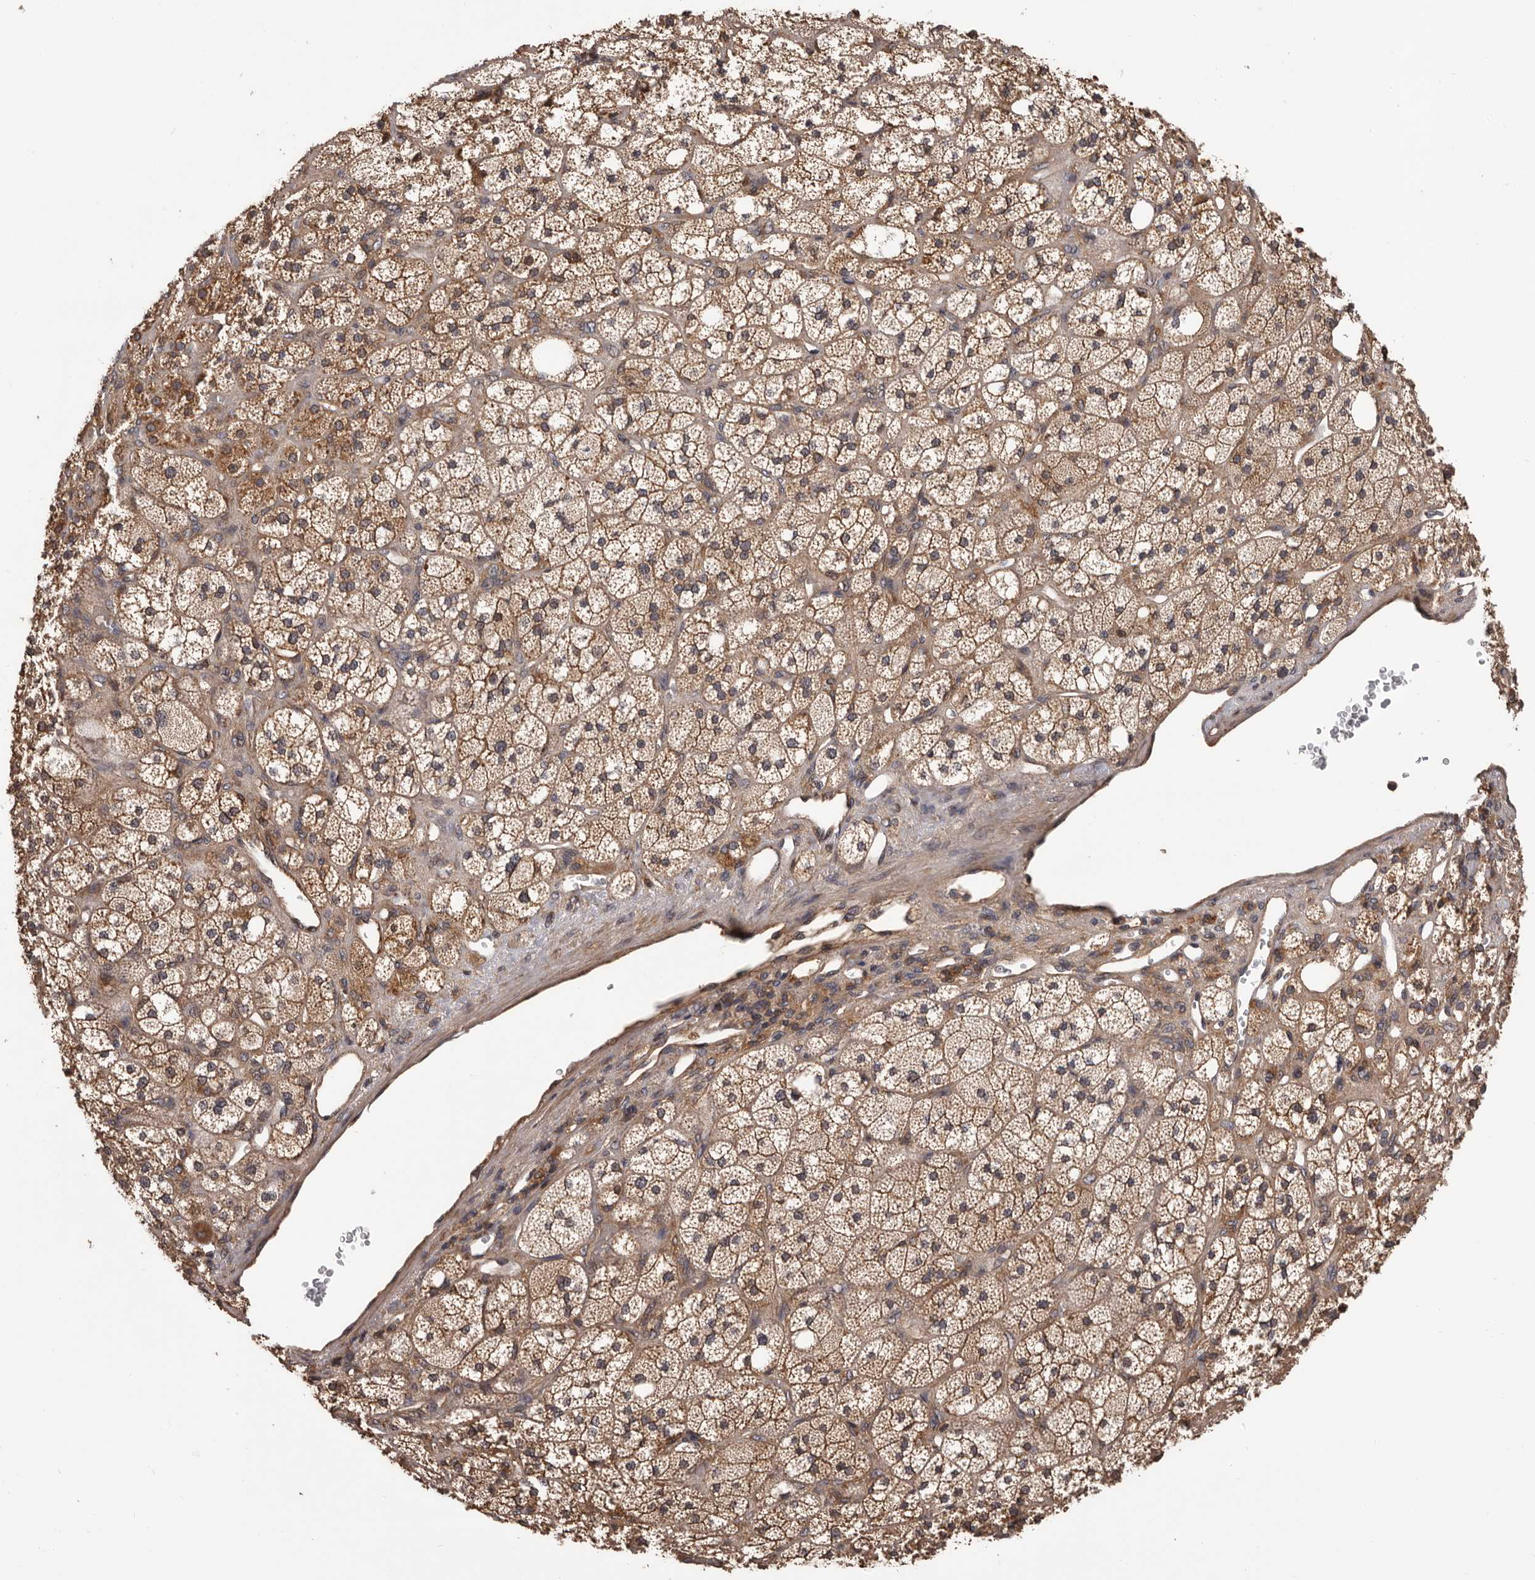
{"staining": {"intensity": "moderate", "quantity": ">75%", "location": "cytoplasmic/membranous"}, "tissue": "adrenal gland", "cell_type": "Glandular cells", "image_type": "normal", "snomed": [{"axis": "morphology", "description": "Normal tissue, NOS"}, {"axis": "topography", "description": "Adrenal gland"}], "caption": "The histopathology image demonstrates a brown stain indicating the presence of a protein in the cytoplasmic/membranous of glandular cells in adrenal gland.", "gene": "ADAMTS2", "patient": {"sex": "male", "age": 61}}